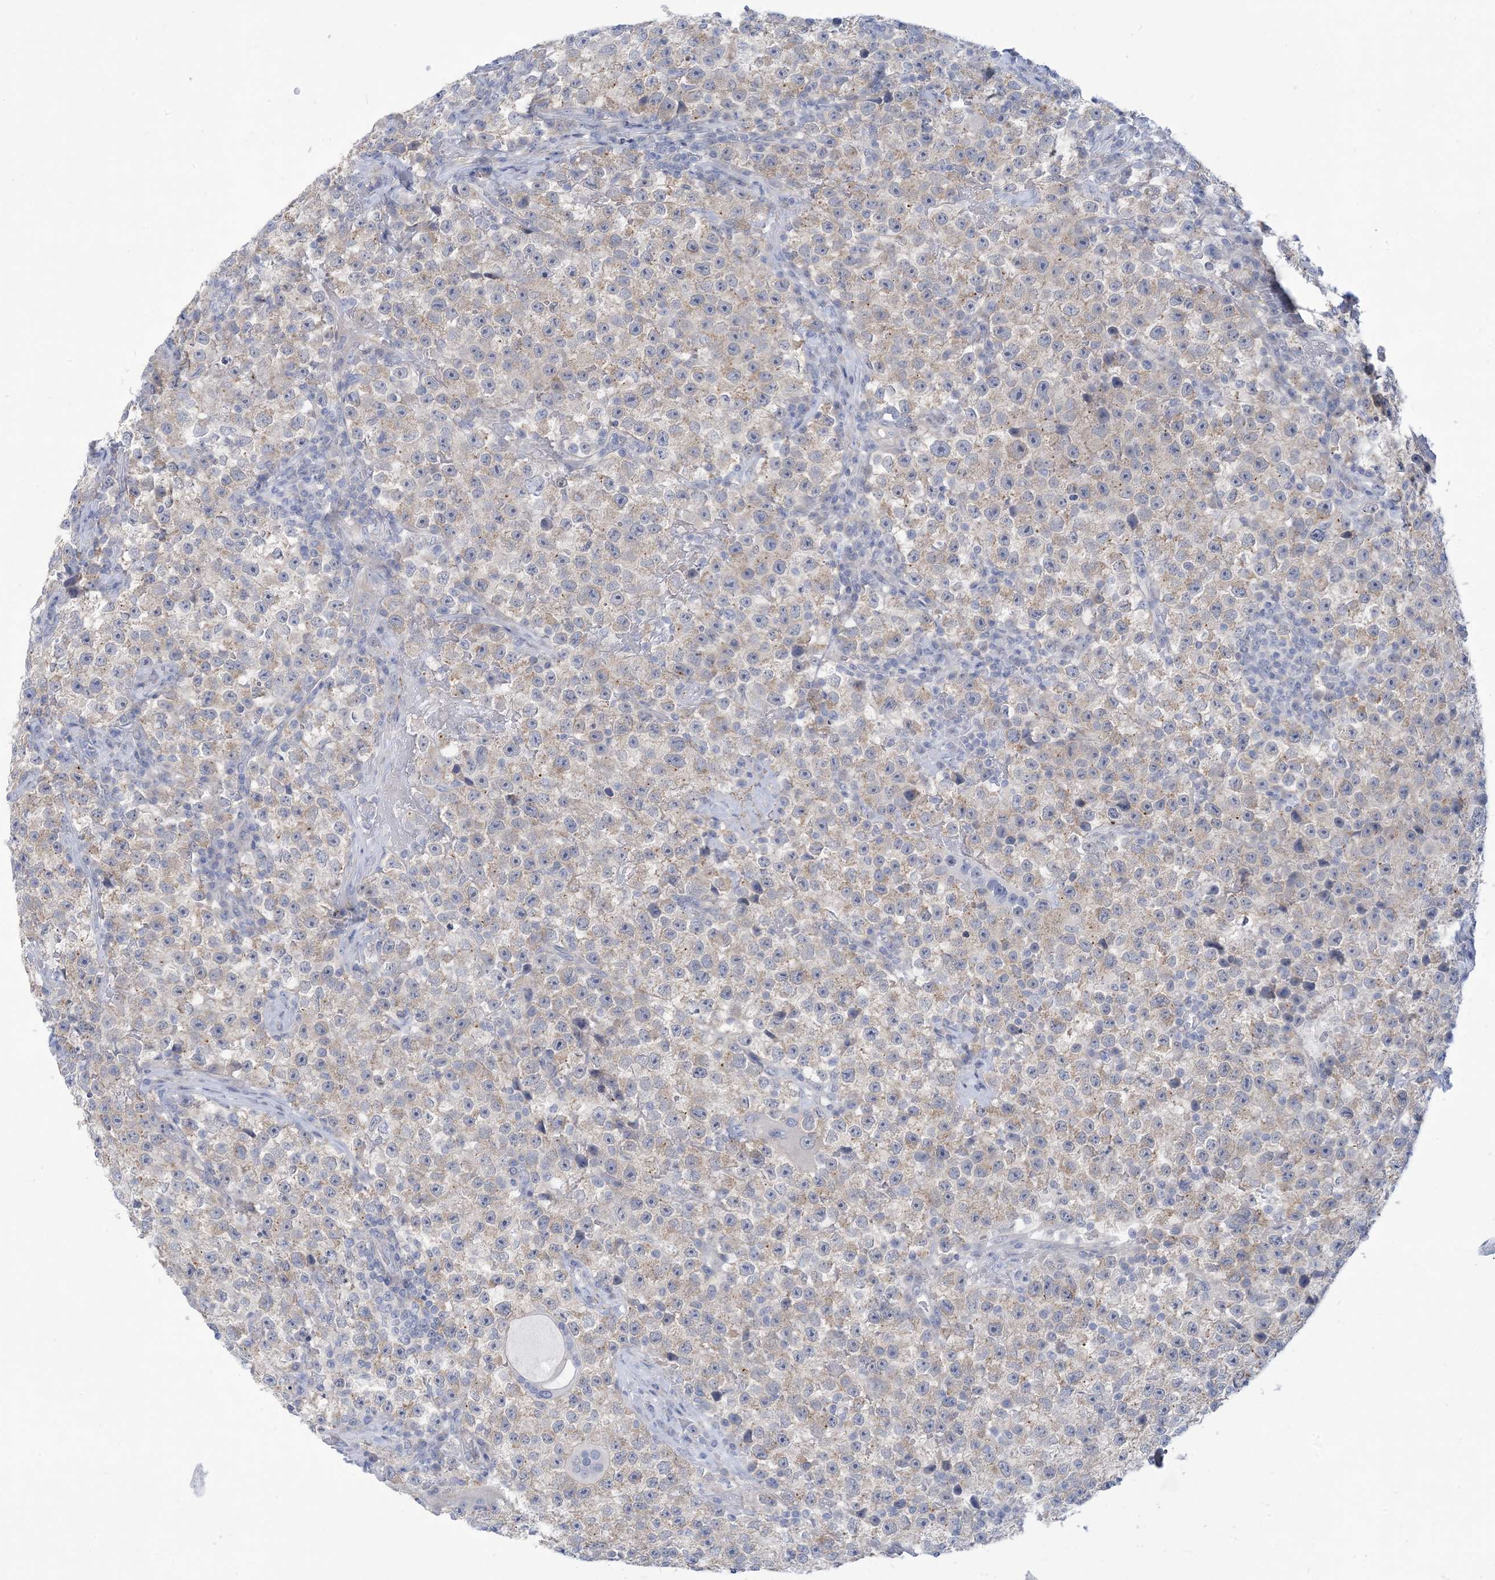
{"staining": {"intensity": "moderate", "quantity": "<25%", "location": "cytoplasmic/membranous"}, "tissue": "testis cancer", "cell_type": "Tumor cells", "image_type": "cancer", "snomed": [{"axis": "morphology", "description": "Seminoma, NOS"}, {"axis": "topography", "description": "Testis"}], "caption": "Protein expression analysis of seminoma (testis) reveals moderate cytoplasmic/membranous positivity in about <25% of tumor cells. (Brightfield microscopy of DAB IHC at high magnification).", "gene": "MARS2", "patient": {"sex": "male", "age": 22}}